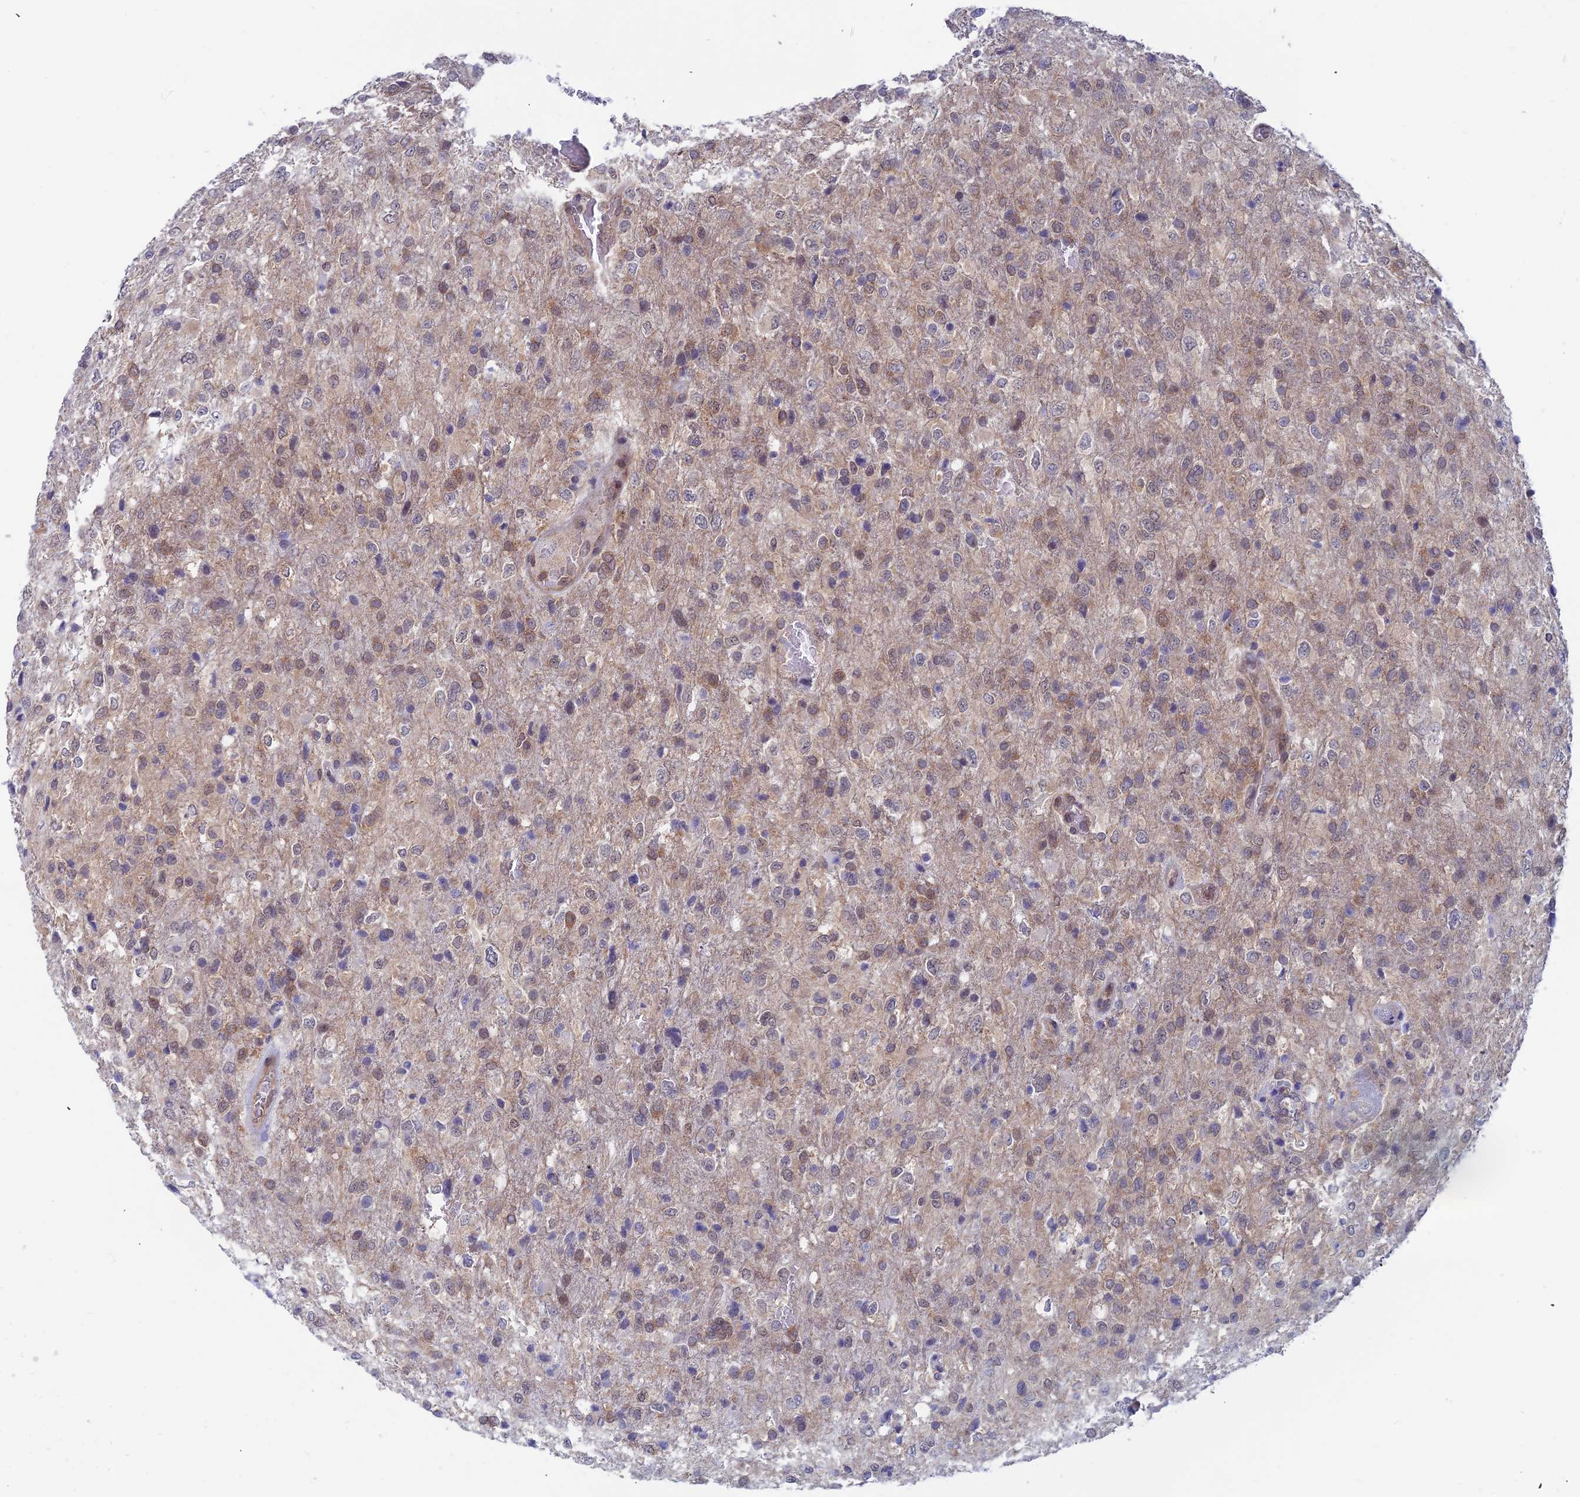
{"staining": {"intensity": "moderate", "quantity": "25%-75%", "location": "cytoplasmic/membranous,nuclear"}, "tissue": "glioma", "cell_type": "Tumor cells", "image_type": "cancer", "snomed": [{"axis": "morphology", "description": "Glioma, malignant, High grade"}, {"axis": "topography", "description": "Brain"}], "caption": "This is a micrograph of immunohistochemistry (IHC) staining of glioma, which shows moderate expression in the cytoplasmic/membranous and nuclear of tumor cells.", "gene": "IGBP1", "patient": {"sex": "female", "age": 74}}